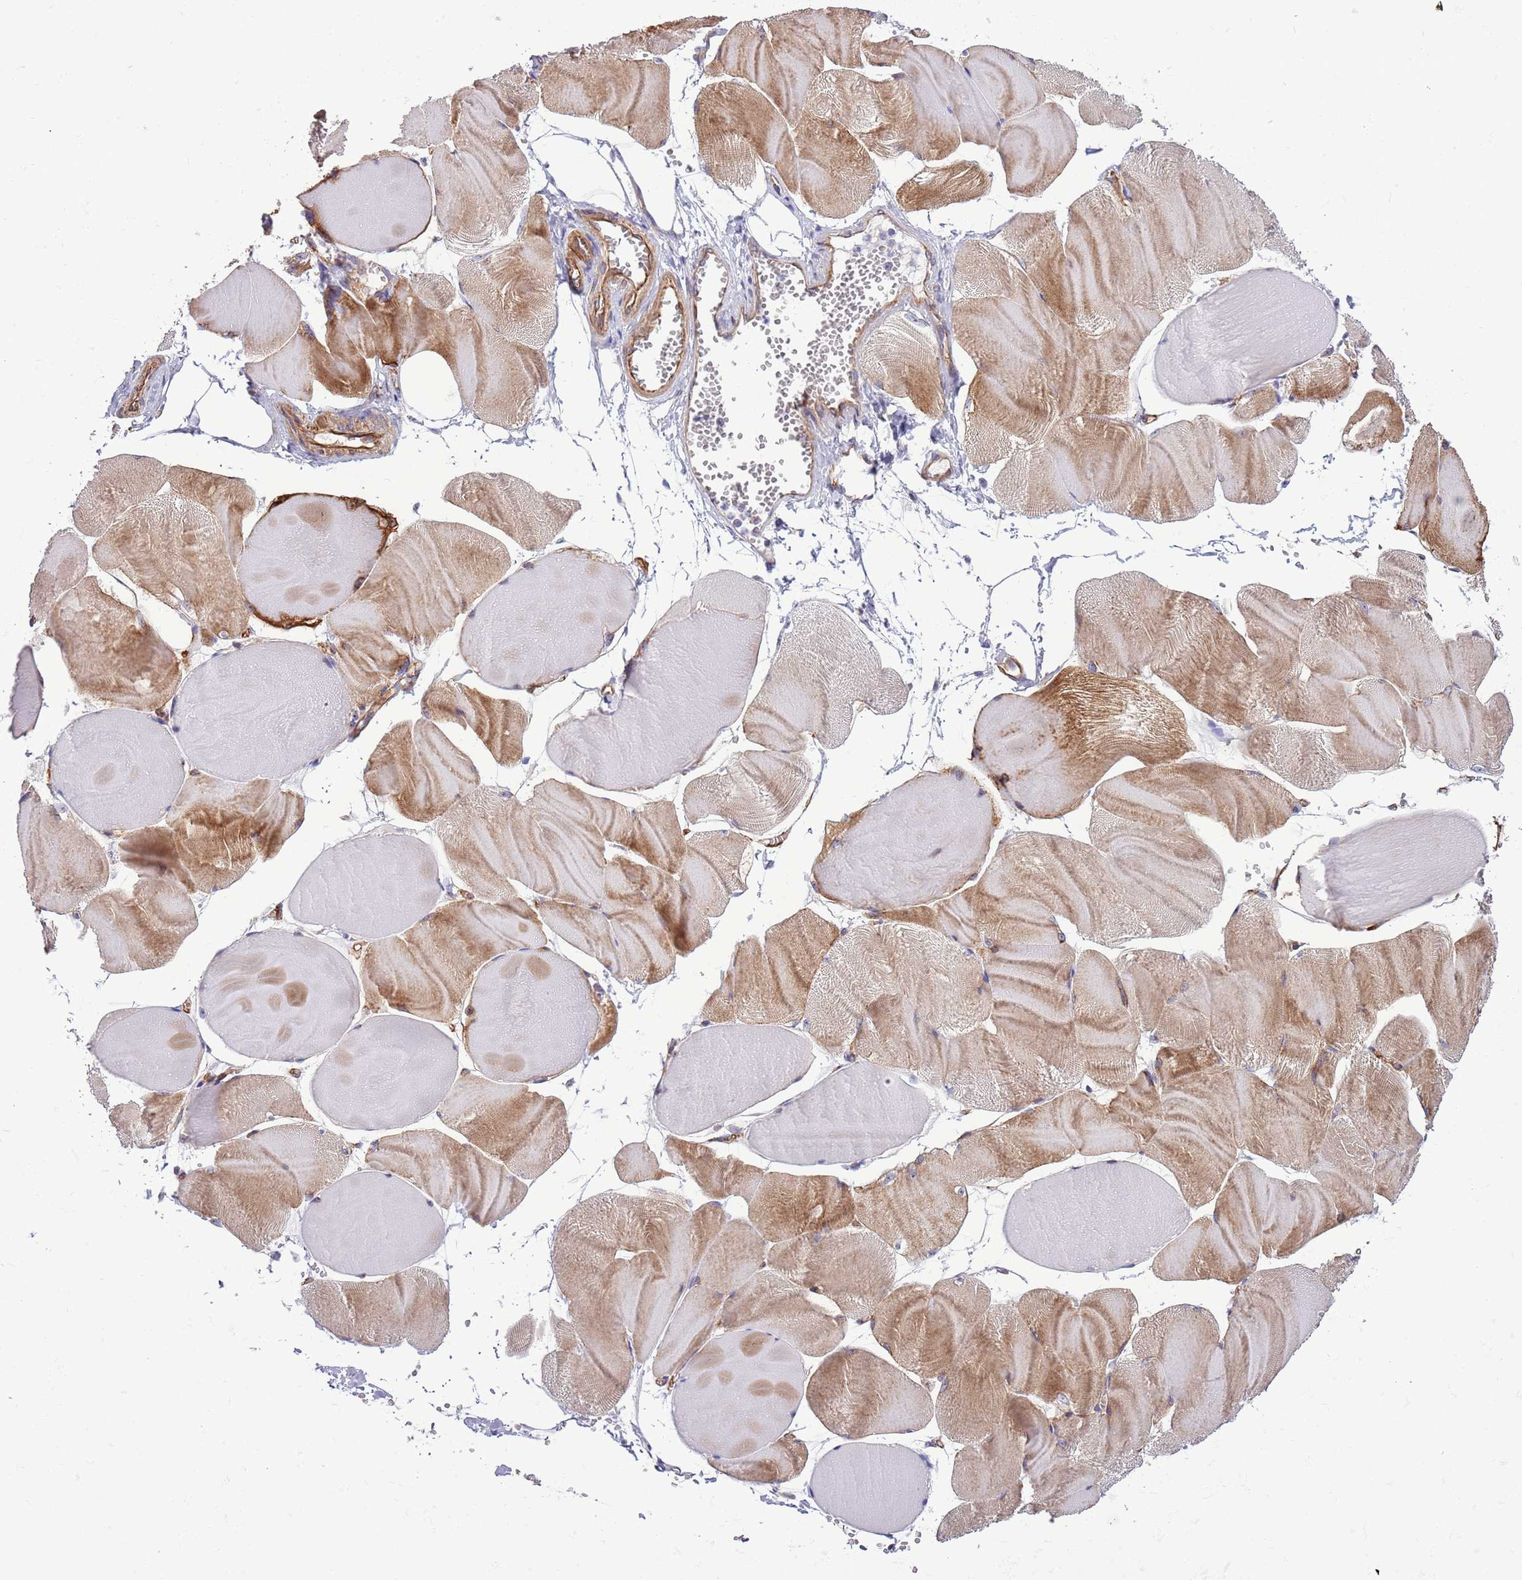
{"staining": {"intensity": "moderate", "quantity": "25%-75%", "location": "cytoplasmic/membranous"}, "tissue": "skeletal muscle", "cell_type": "Myocytes", "image_type": "normal", "snomed": [{"axis": "morphology", "description": "Normal tissue, NOS"}, {"axis": "morphology", "description": "Basal cell carcinoma"}, {"axis": "topography", "description": "Skeletal muscle"}], "caption": "Immunohistochemical staining of benign skeletal muscle exhibits moderate cytoplasmic/membranous protein positivity in approximately 25%-75% of myocytes.", "gene": "GAS2L3", "patient": {"sex": "female", "age": 64}}